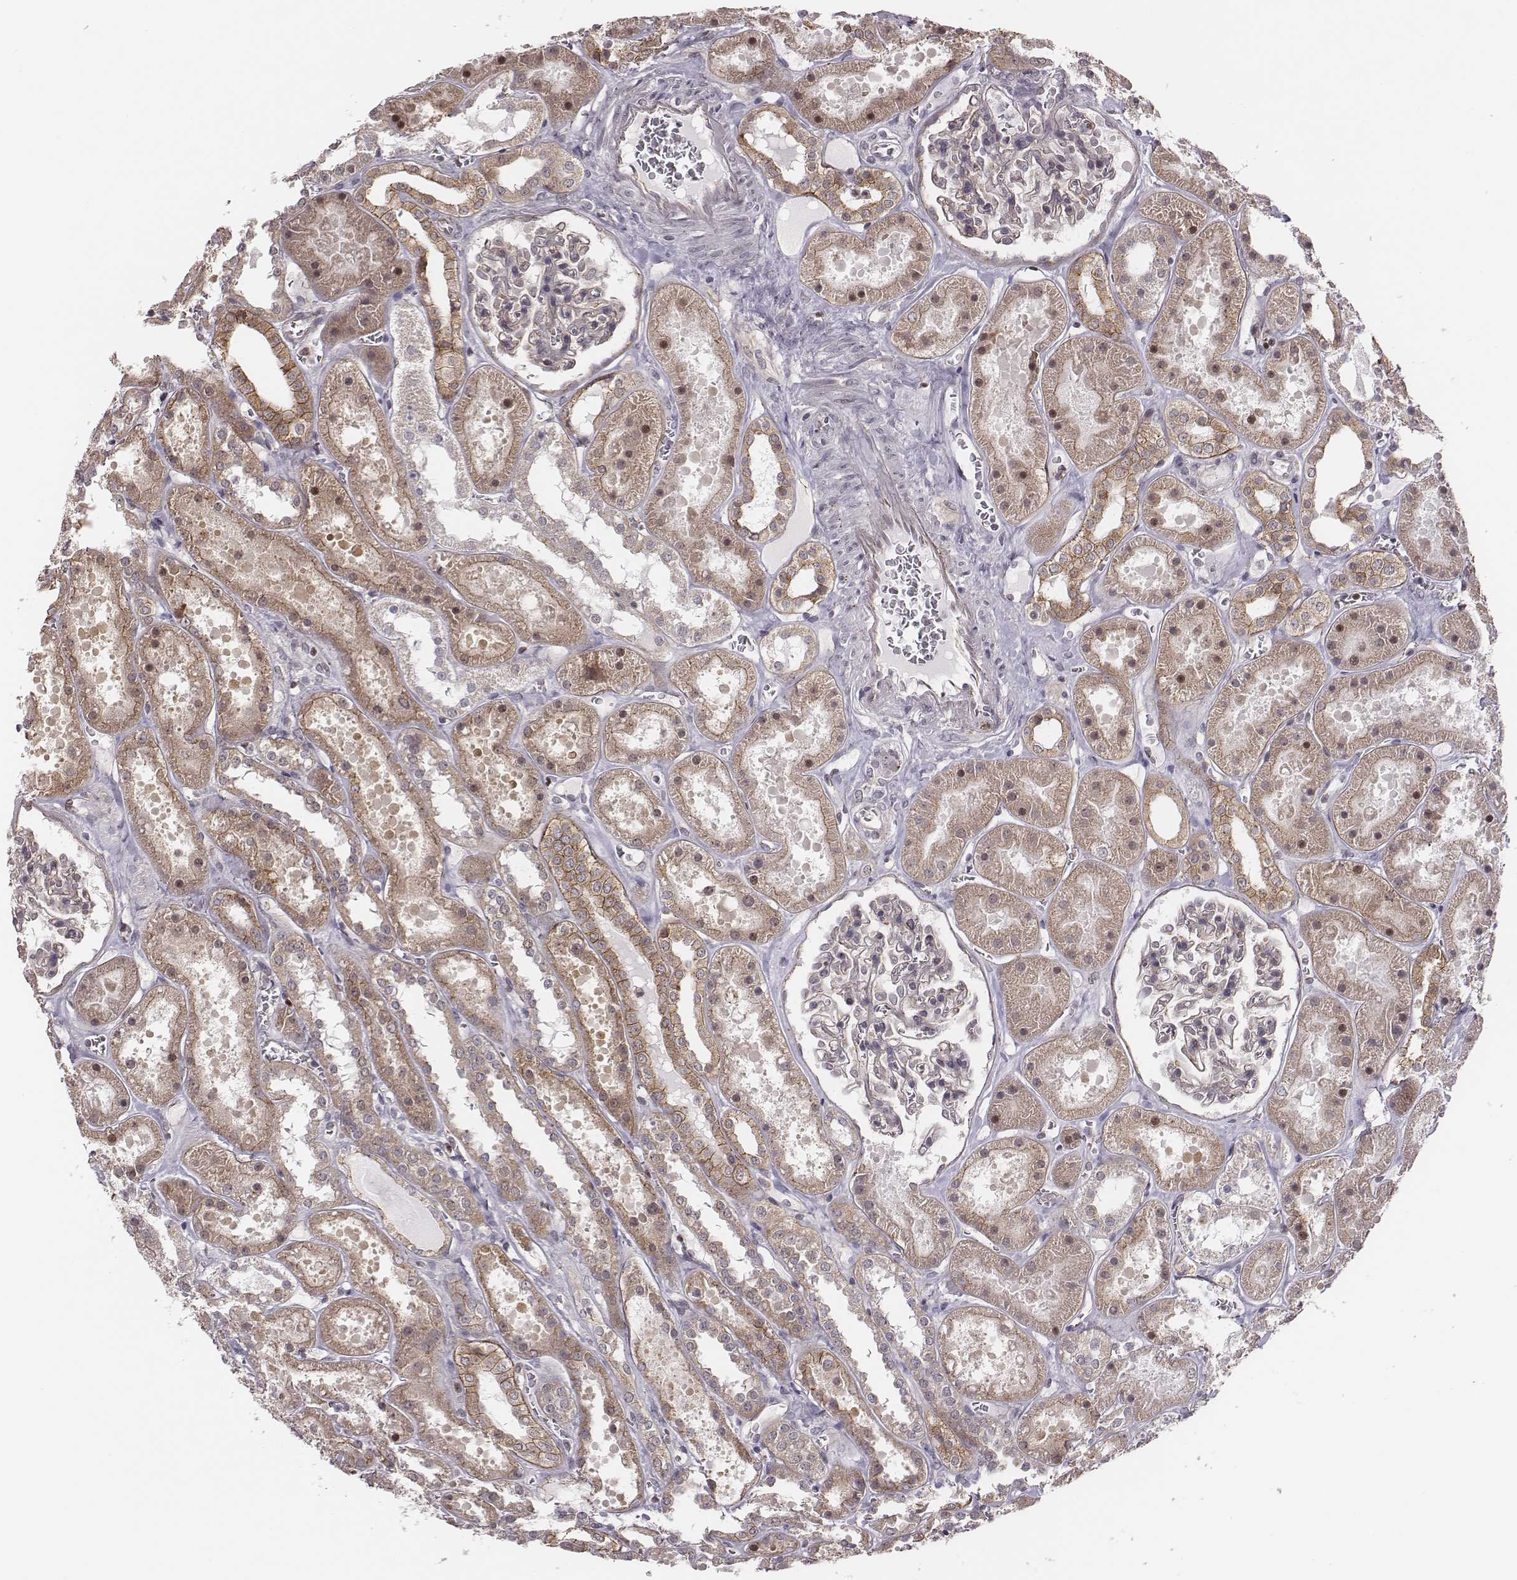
{"staining": {"intensity": "negative", "quantity": "none", "location": "none"}, "tissue": "kidney", "cell_type": "Cells in glomeruli", "image_type": "normal", "snomed": [{"axis": "morphology", "description": "Normal tissue, NOS"}, {"axis": "topography", "description": "Kidney"}], "caption": "Benign kidney was stained to show a protein in brown. There is no significant expression in cells in glomeruli.", "gene": "WDR59", "patient": {"sex": "female", "age": 41}}